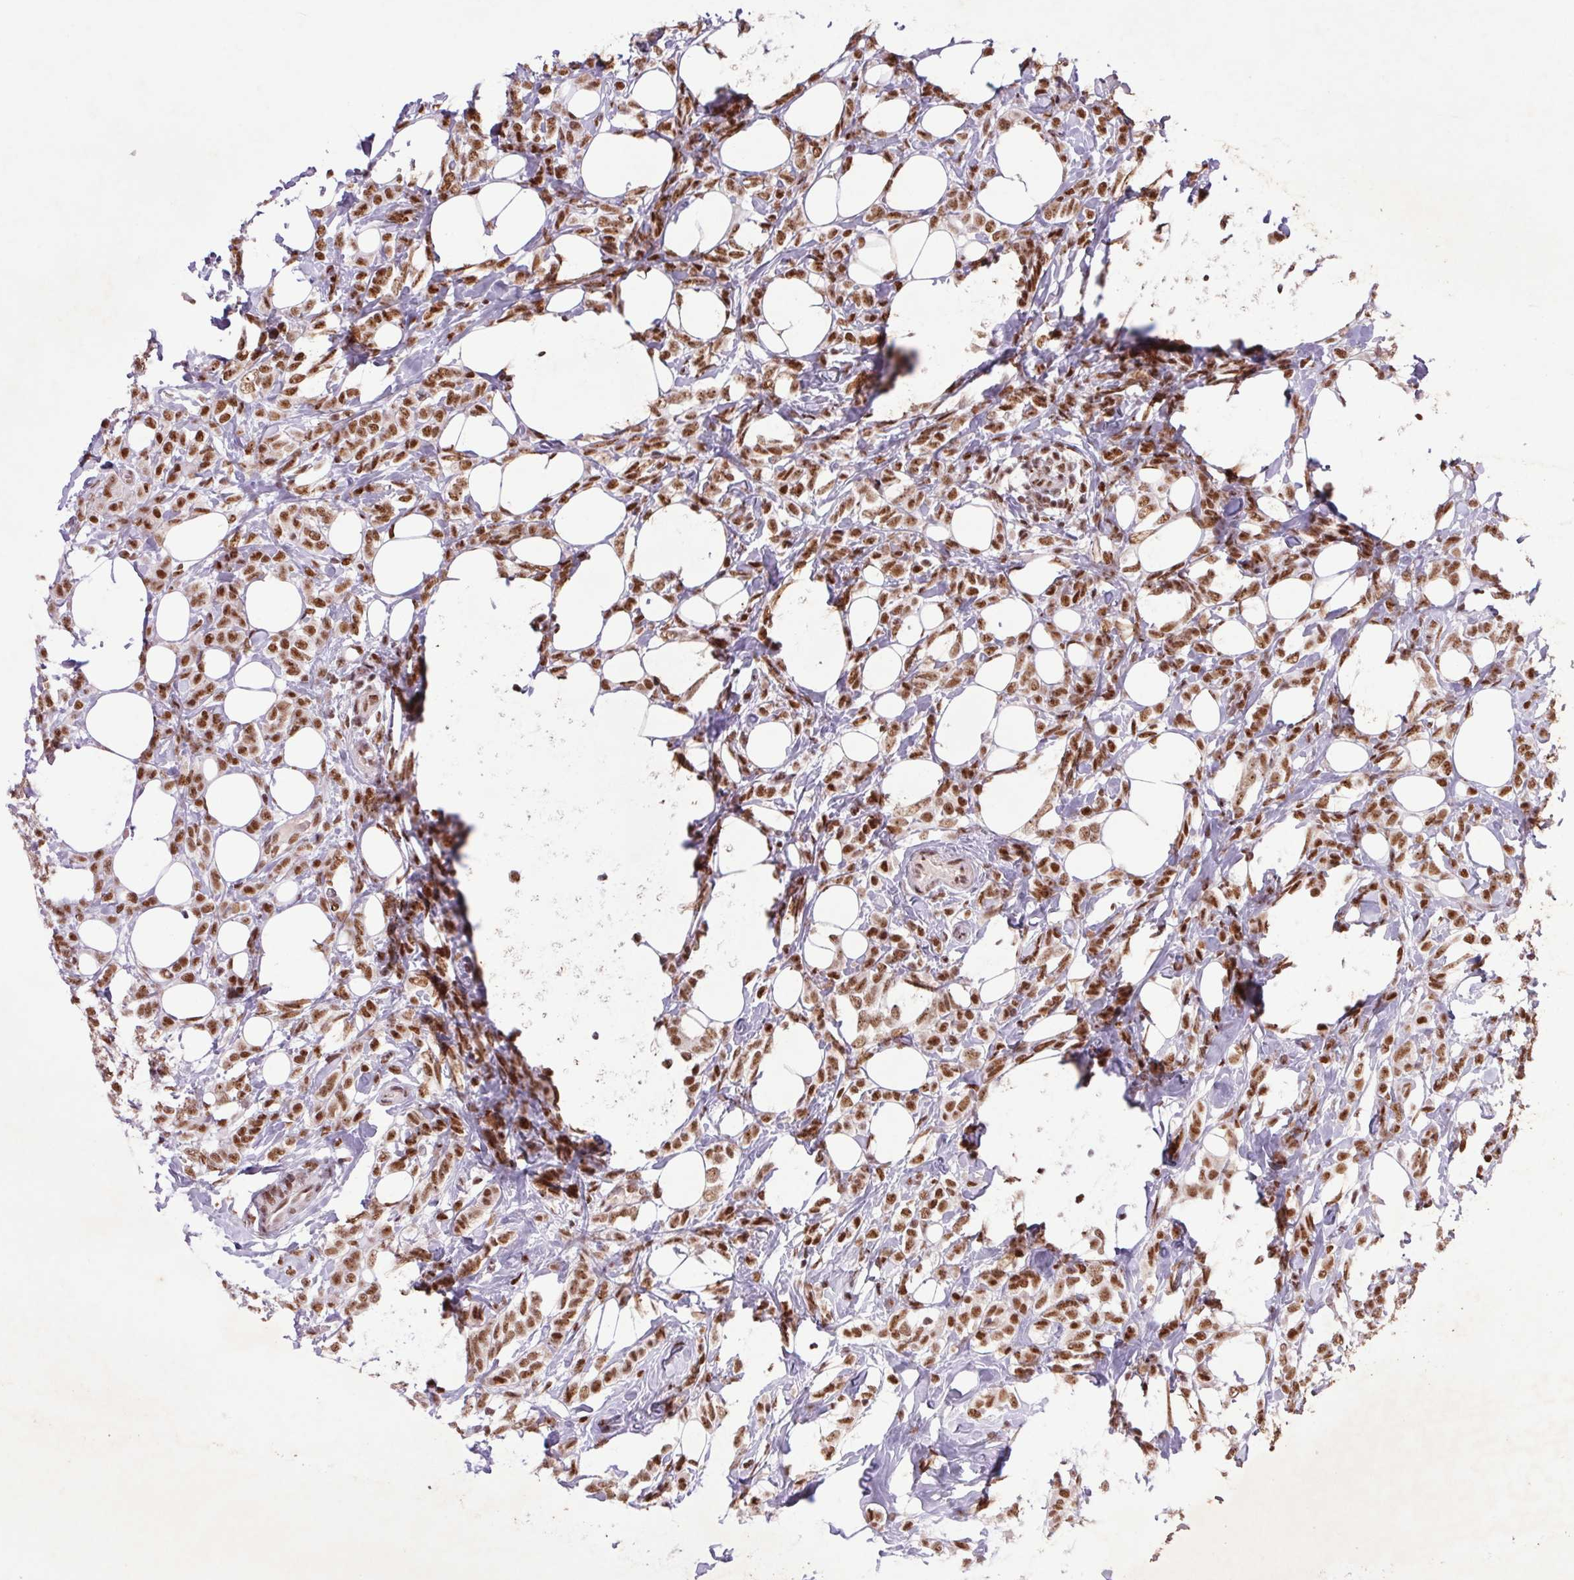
{"staining": {"intensity": "moderate", "quantity": ">75%", "location": "nuclear"}, "tissue": "breast cancer", "cell_type": "Tumor cells", "image_type": "cancer", "snomed": [{"axis": "morphology", "description": "Lobular carcinoma"}, {"axis": "topography", "description": "Breast"}], "caption": "IHC (DAB (3,3'-diaminobenzidine)) staining of breast cancer (lobular carcinoma) demonstrates moderate nuclear protein positivity in about >75% of tumor cells. (Stains: DAB (3,3'-diaminobenzidine) in brown, nuclei in blue, Microscopy: brightfield microscopy at high magnification).", "gene": "LDLRAD4", "patient": {"sex": "female", "age": 49}}